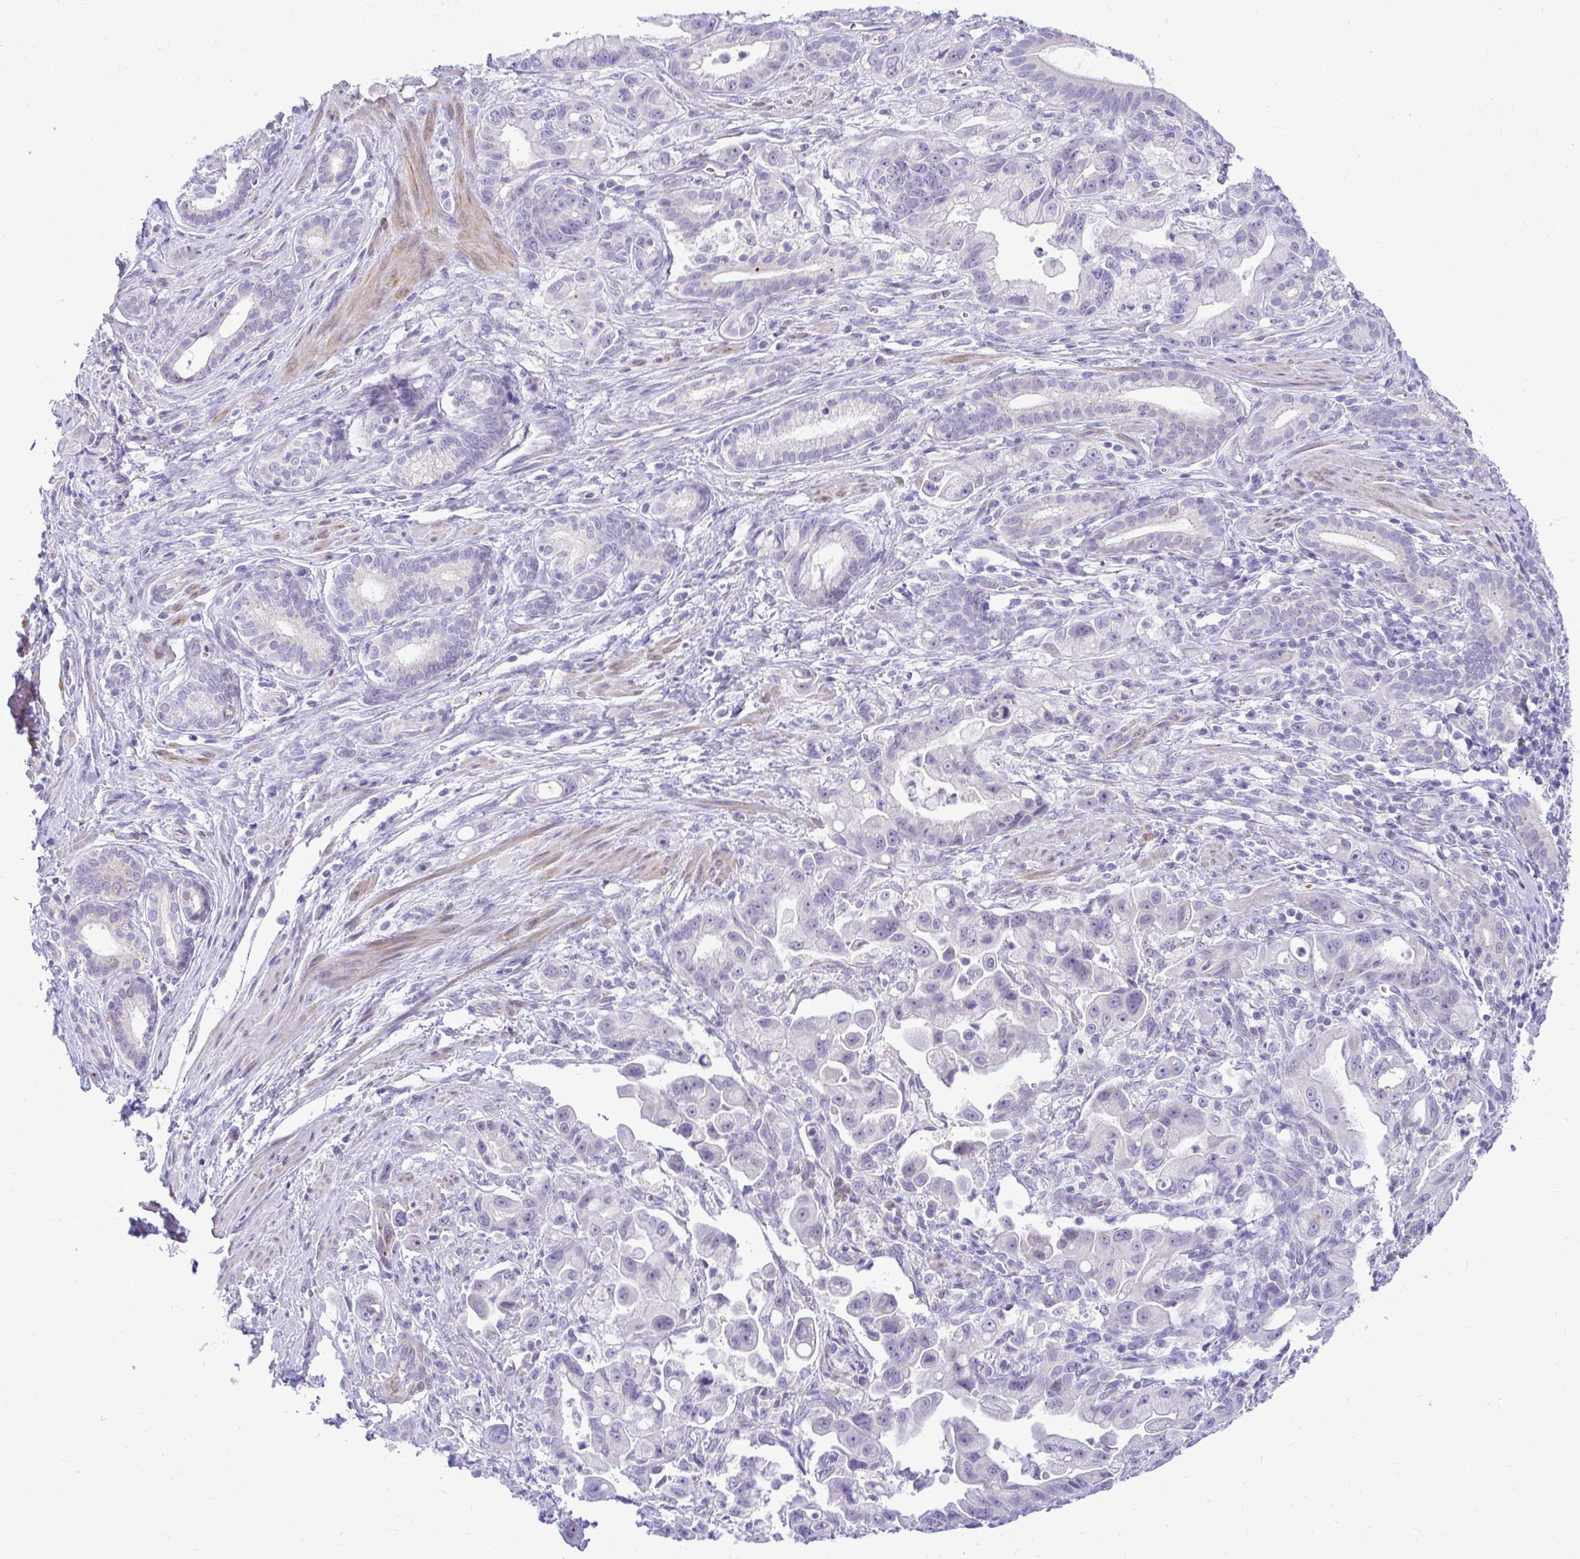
{"staining": {"intensity": "negative", "quantity": "none", "location": "none"}, "tissue": "pancreatic cancer", "cell_type": "Tumor cells", "image_type": "cancer", "snomed": [{"axis": "morphology", "description": "Adenocarcinoma, NOS"}, {"axis": "topography", "description": "Pancreas"}], "caption": "IHC histopathology image of human pancreatic cancer stained for a protein (brown), which demonstrates no positivity in tumor cells.", "gene": "PKN3", "patient": {"sex": "male", "age": 68}}